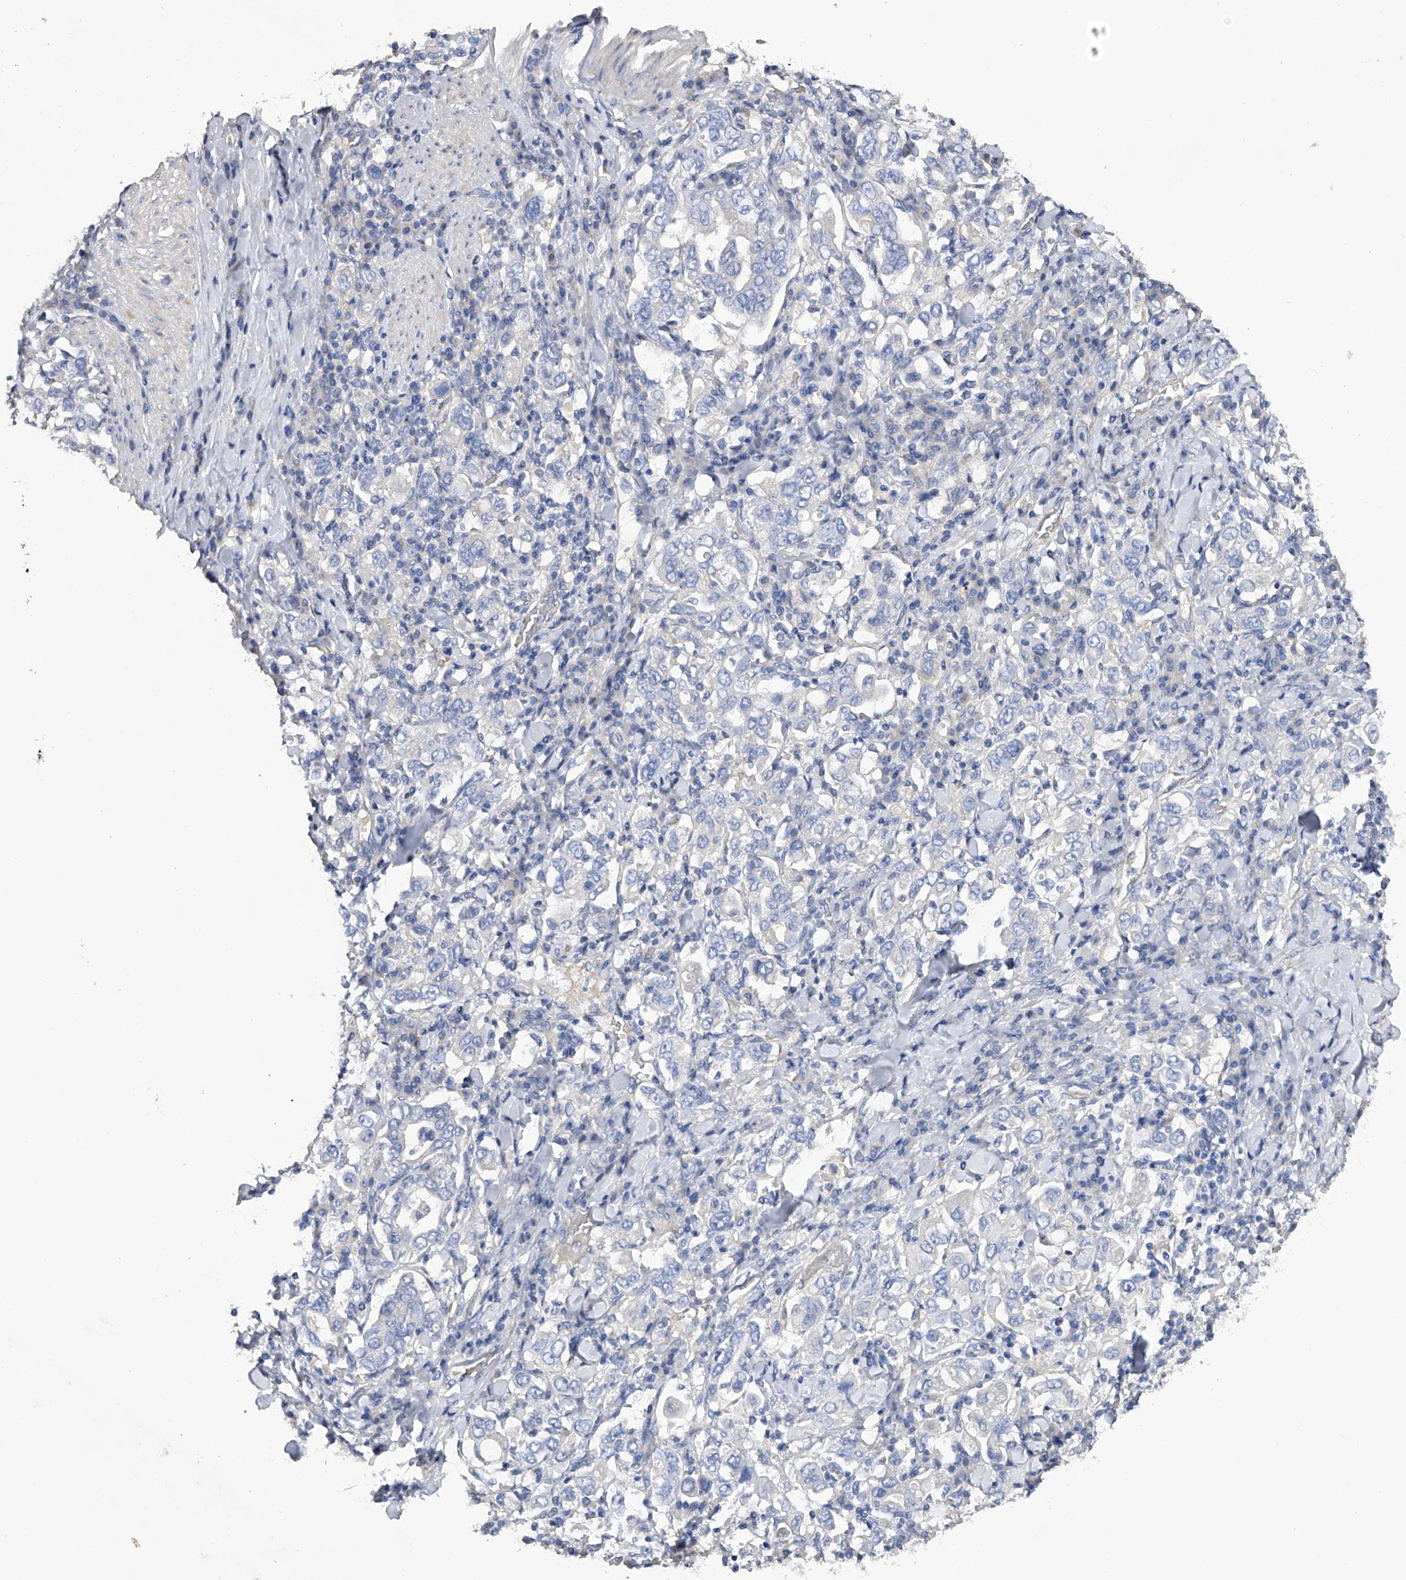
{"staining": {"intensity": "negative", "quantity": "none", "location": "none"}, "tissue": "stomach cancer", "cell_type": "Tumor cells", "image_type": "cancer", "snomed": [{"axis": "morphology", "description": "Adenocarcinoma, NOS"}, {"axis": "topography", "description": "Stomach, upper"}], "caption": "Immunohistochemical staining of human stomach adenocarcinoma shows no significant positivity in tumor cells.", "gene": "RWDD2A", "patient": {"sex": "male", "age": 62}}